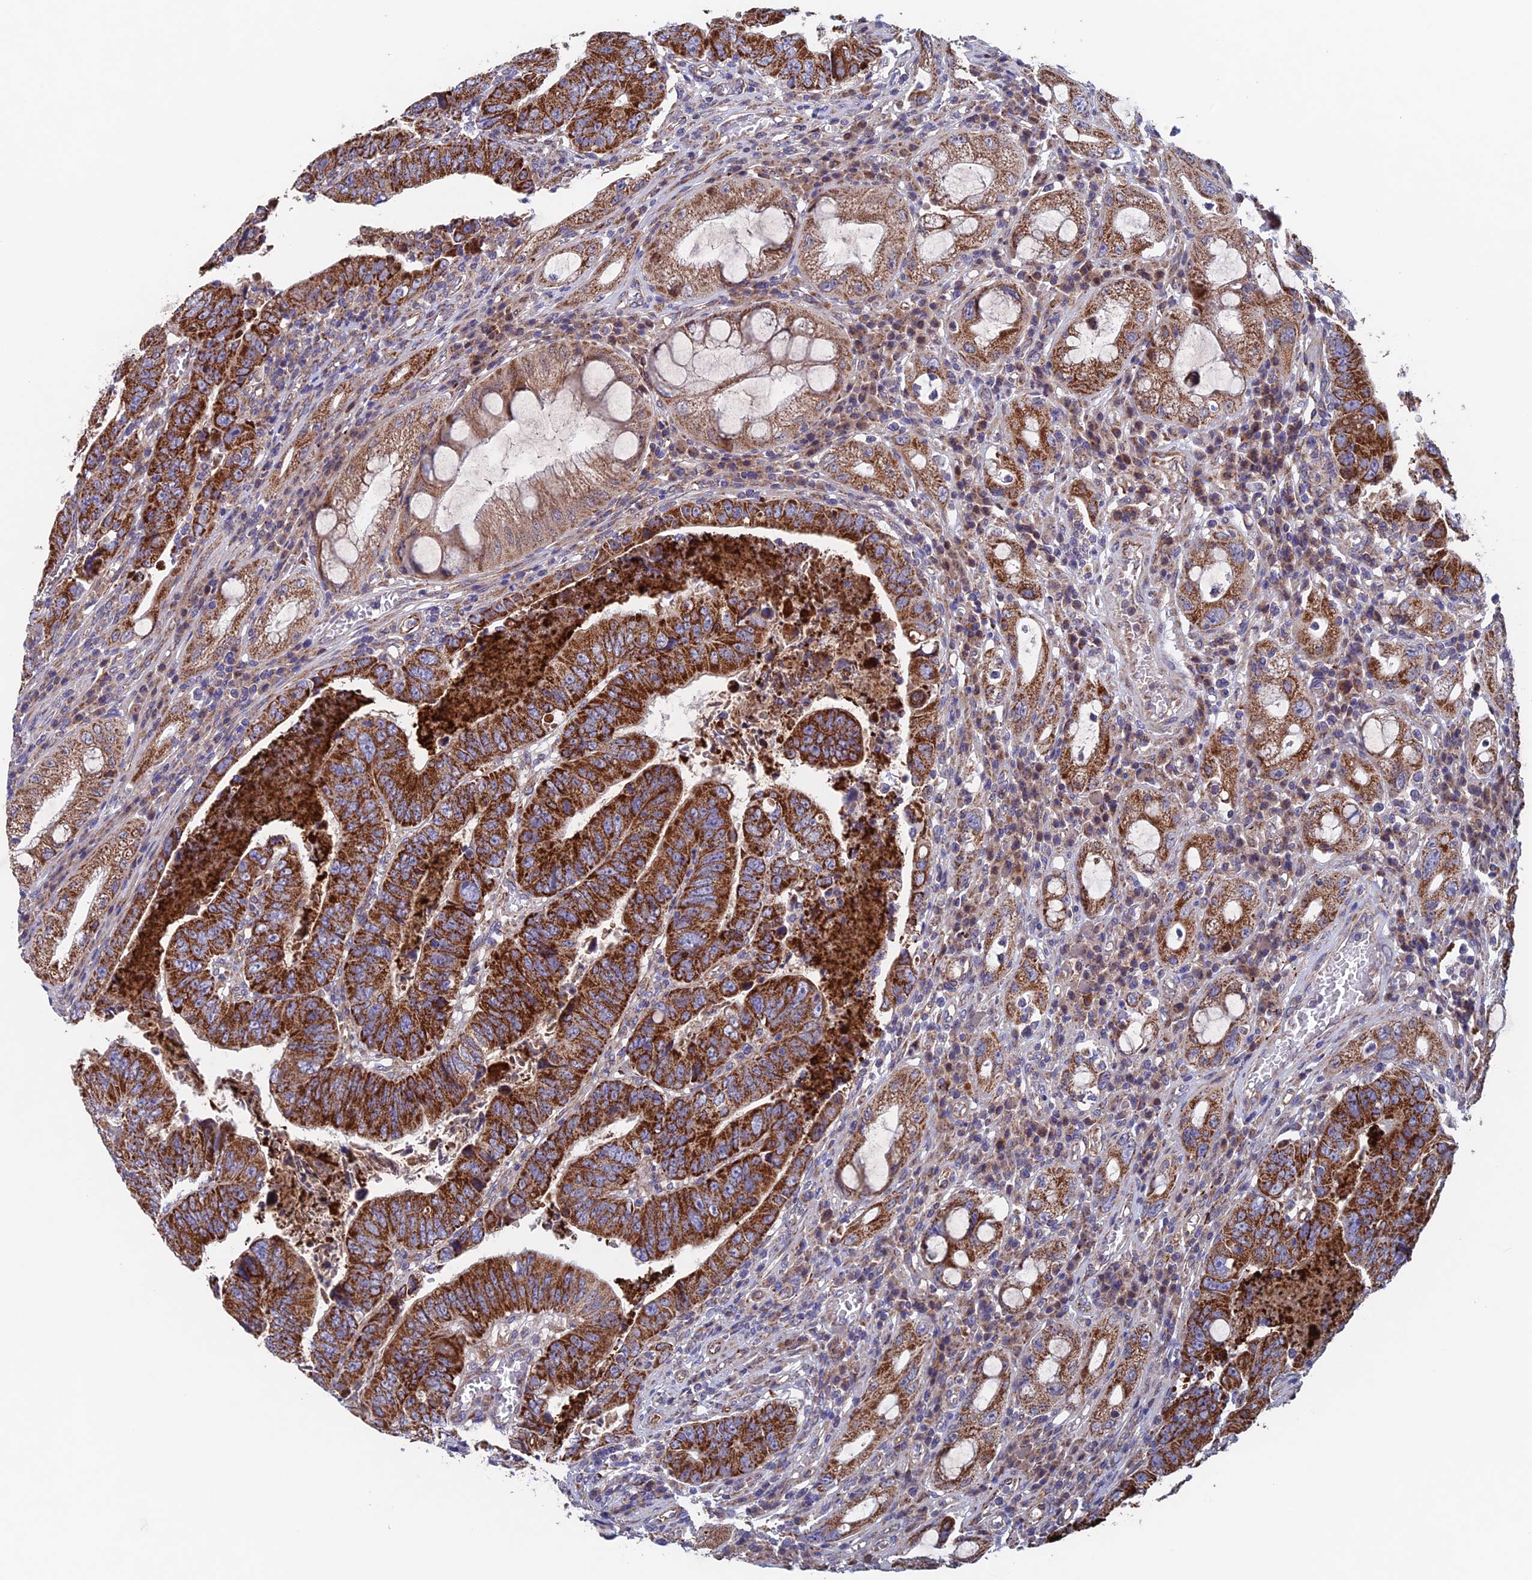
{"staining": {"intensity": "strong", "quantity": ">75%", "location": "cytoplasmic/membranous"}, "tissue": "colorectal cancer", "cell_type": "Tumor cells", "image_type": "cancer", "snomed": [{"axis": "morphology", "description": "Normal tissue, NOS"}, {"axis": "morphology", "description": "Adenocarcinoma, NOS"}, {"axis": "topography", "description": "Rectum"}], "caption": "Colorectal adenocarcinoma tissue displays strong cytoplasmic/membranous staining in approximately >75% of tumor cells", "gene": "MRPL1", "patient": {"sex": "female", "age": 65}}